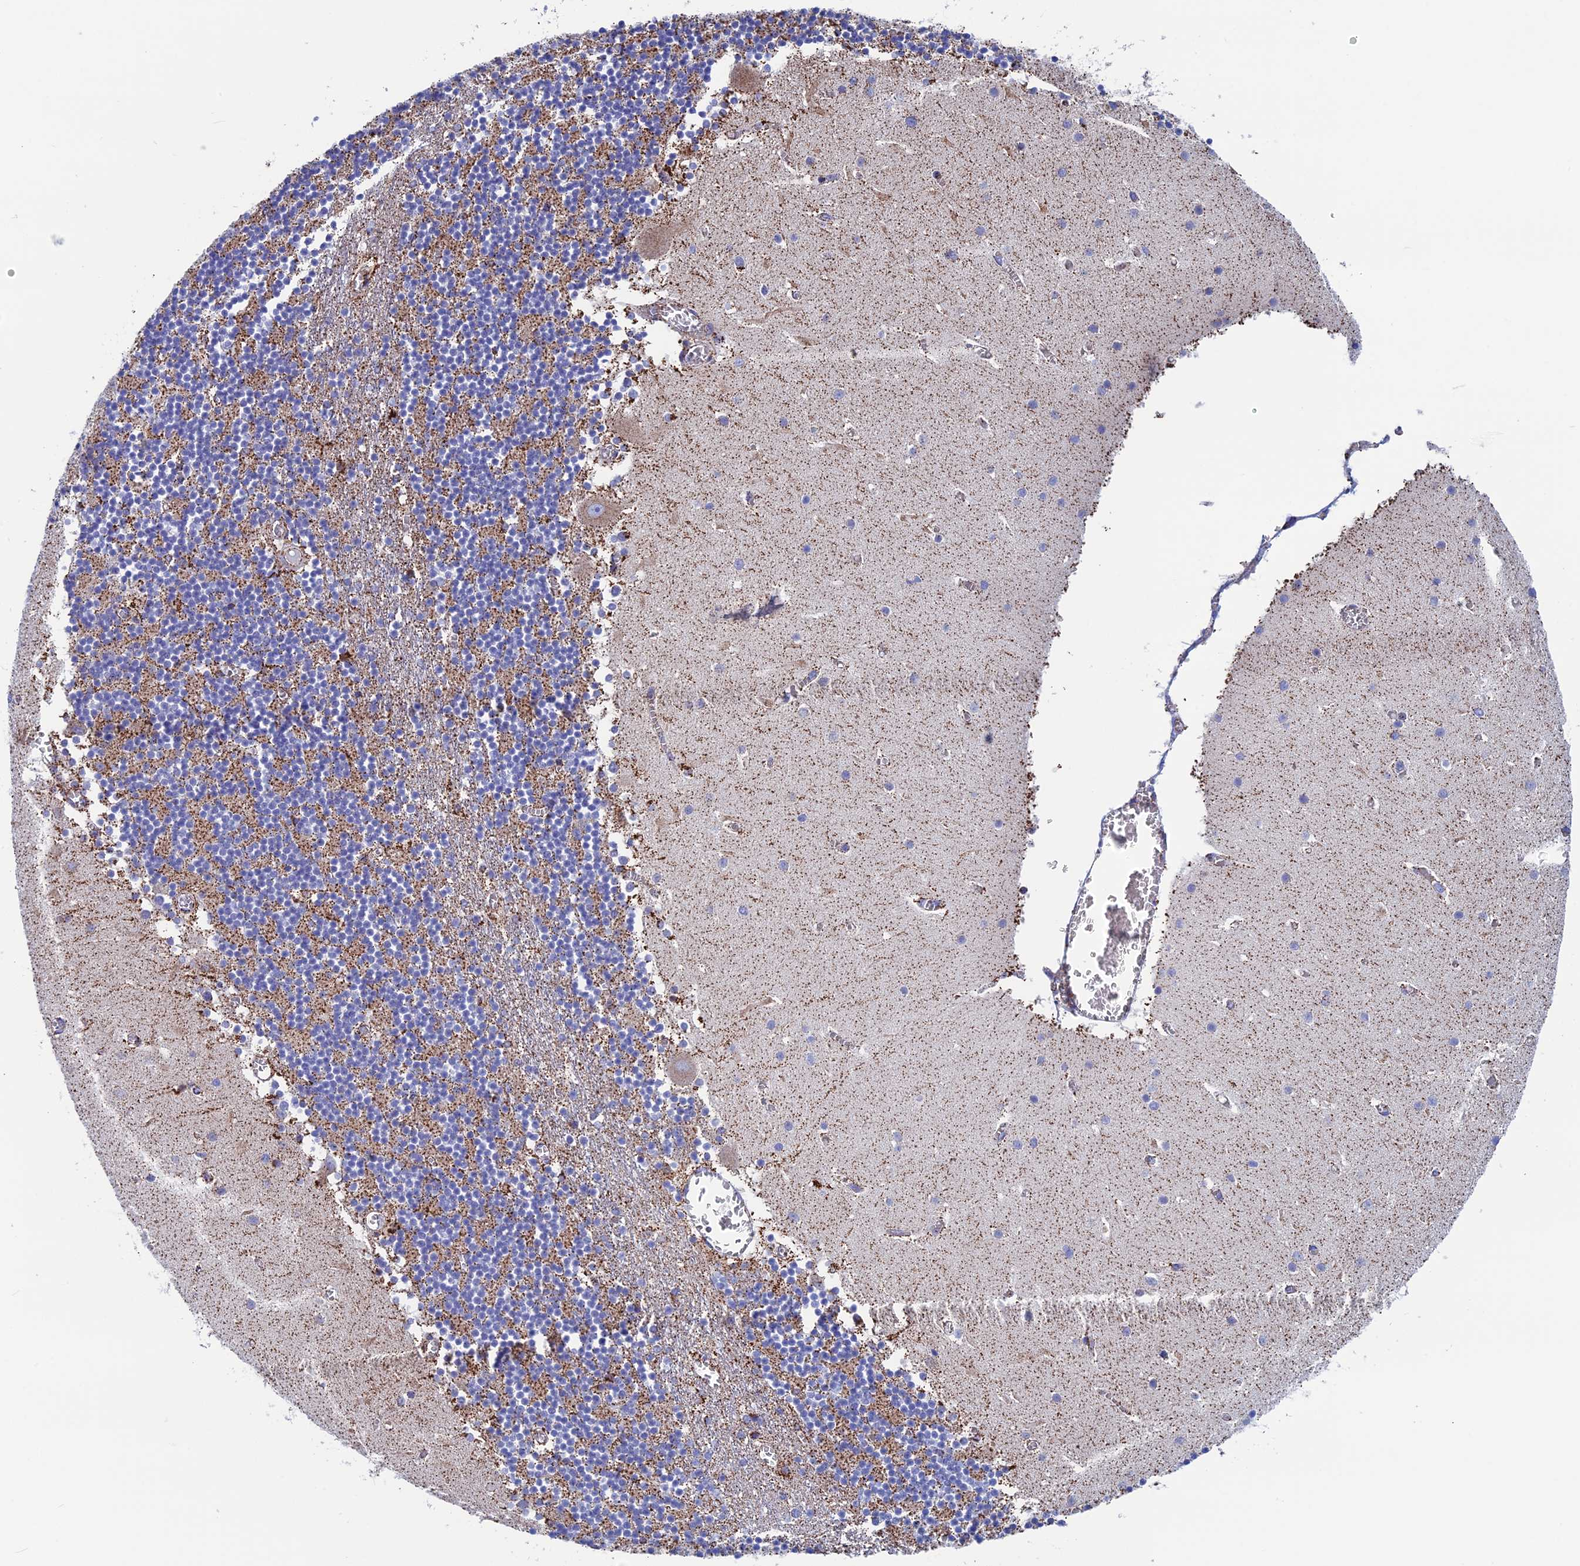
{"staining": {"intensity": "negative", "quantity": "none", "location": "none"}, "tissue": "cerebellum", "cell_type": "Cells in granular layer", "image_type": "normal", "snomed": [{"axis": "morphology", "description": "Normal tissue, NOS"}, {"axis": "topography", "description": "Cerebellum"}], "caption": "Immunohistochemistry photomicrograph of normal cerebellum stained for a protein (brown), which displays no positivity in cells in granular layer.", "gene": "WDR83", "patient": {"sex": "female", "age": 28}}